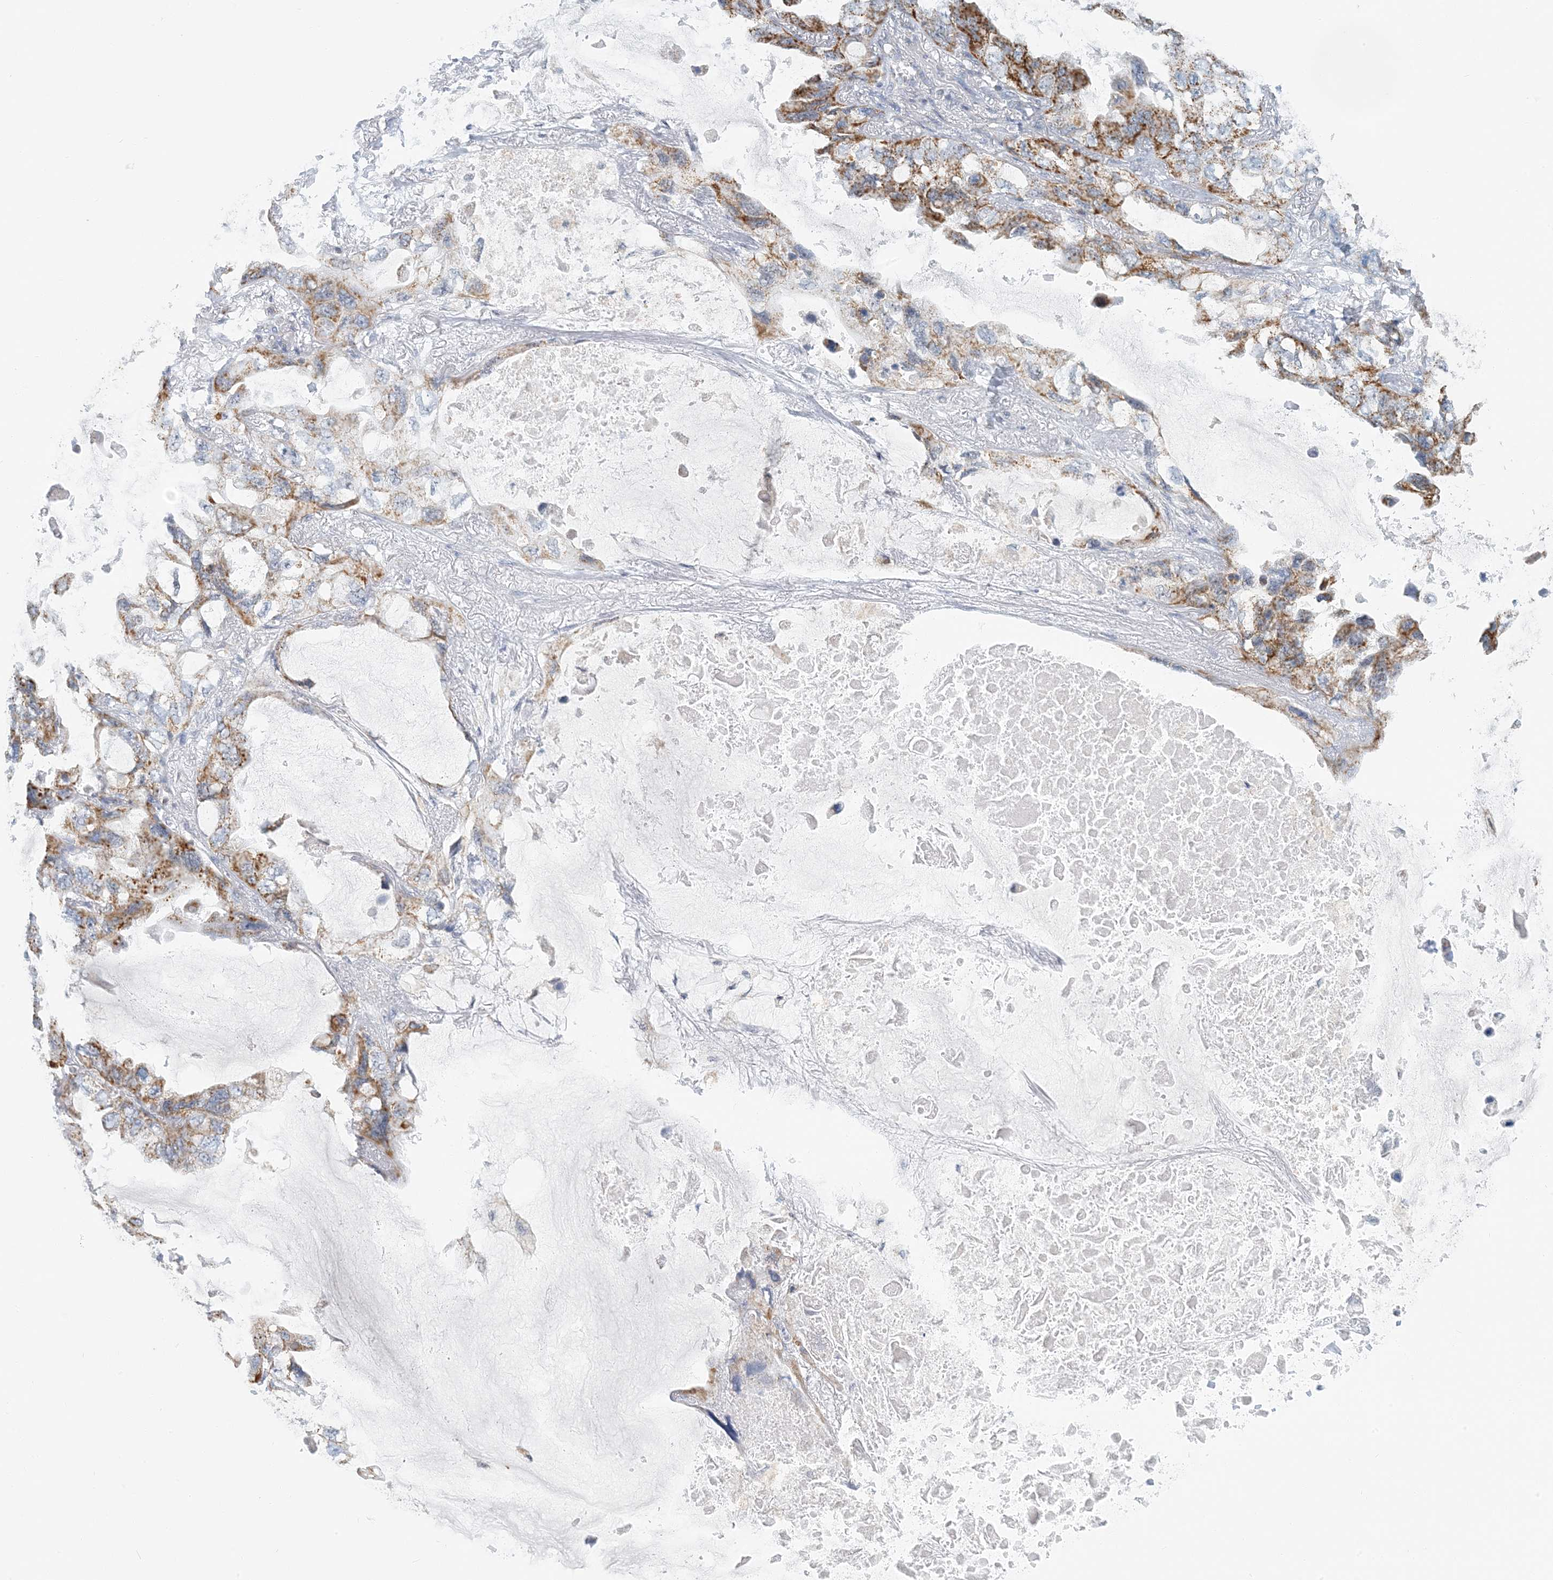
{"staining": {"intensity": "strong", "quantity": ">75%", "location": "cytoplasmic/membranous"}, "tissue": "lung cancer", "cell_type": "Tumor cells", "image_type": "cancer", "snomed": [{"axis": "morphology", "description": "Squamous cell carcinoma, NOS"}, {"axis": "topography", "description": "Lung"}], "caption": "Immunohistochemistry micrograph of human squamous cell carcinoma (lung) stained for a protein (brown), which shows high levels of strong cytoplasmic/membranous staining in approximately >75% of tumor cells.", "gene": "BDH1", "patient": {"sex": "female", "age": 73}}